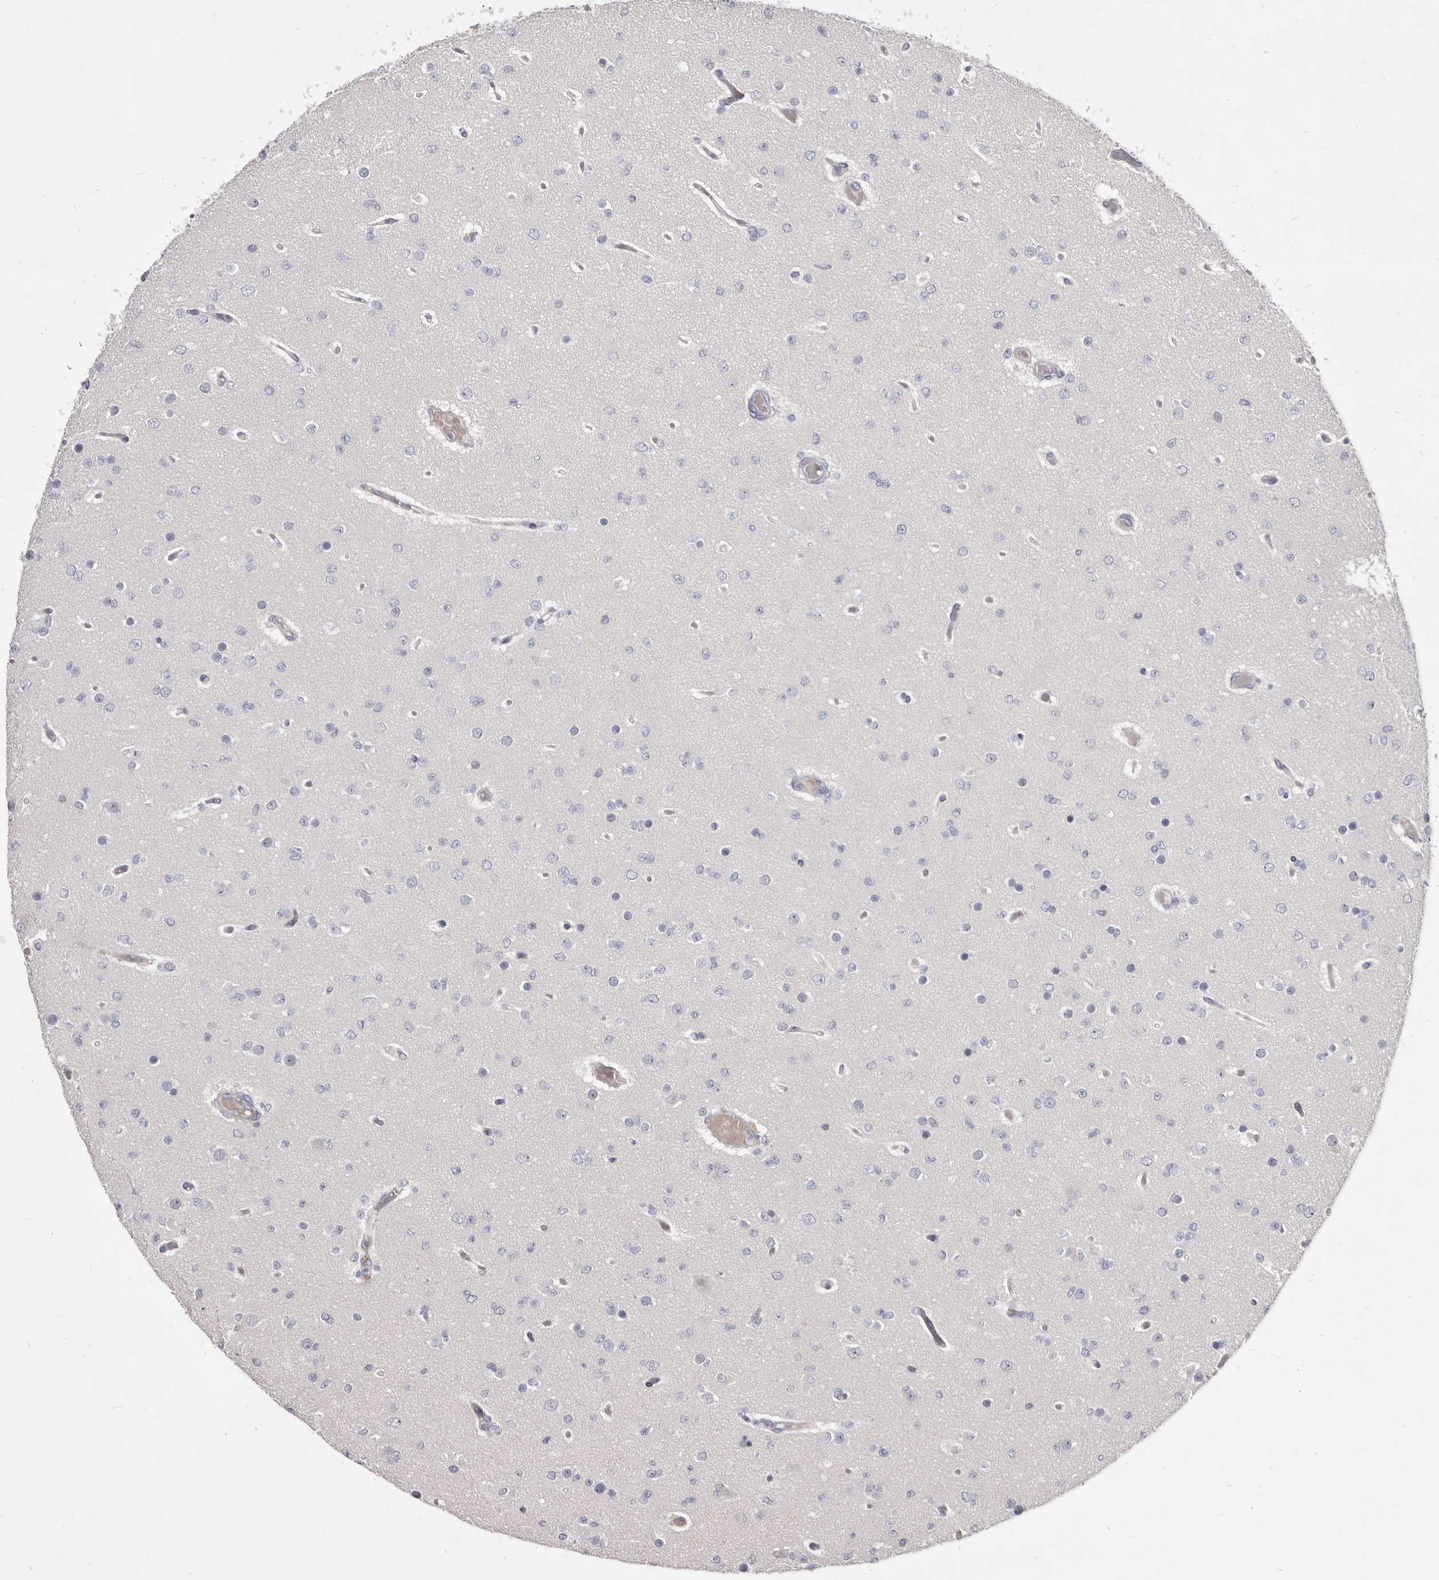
{"staining": {"intensity": "negative", "quantity": "none", "location": "none"}, "tissue": "glioma", "cell_type": "Tumor cells", "image_type": "cancer", "snomed": [{"axis": "morphology", "description": "Glioma, malignant, Low grade"}, {"axis": "topography", "description": "Brain"}], "caption": "A high-resolution histopathology image shows immunohistochemistry (IHC) staining of glioma, which exhibits no significant expression in tumor cells.", "gene": "FAS", "patient": {"sex": "female", "age": 22}}